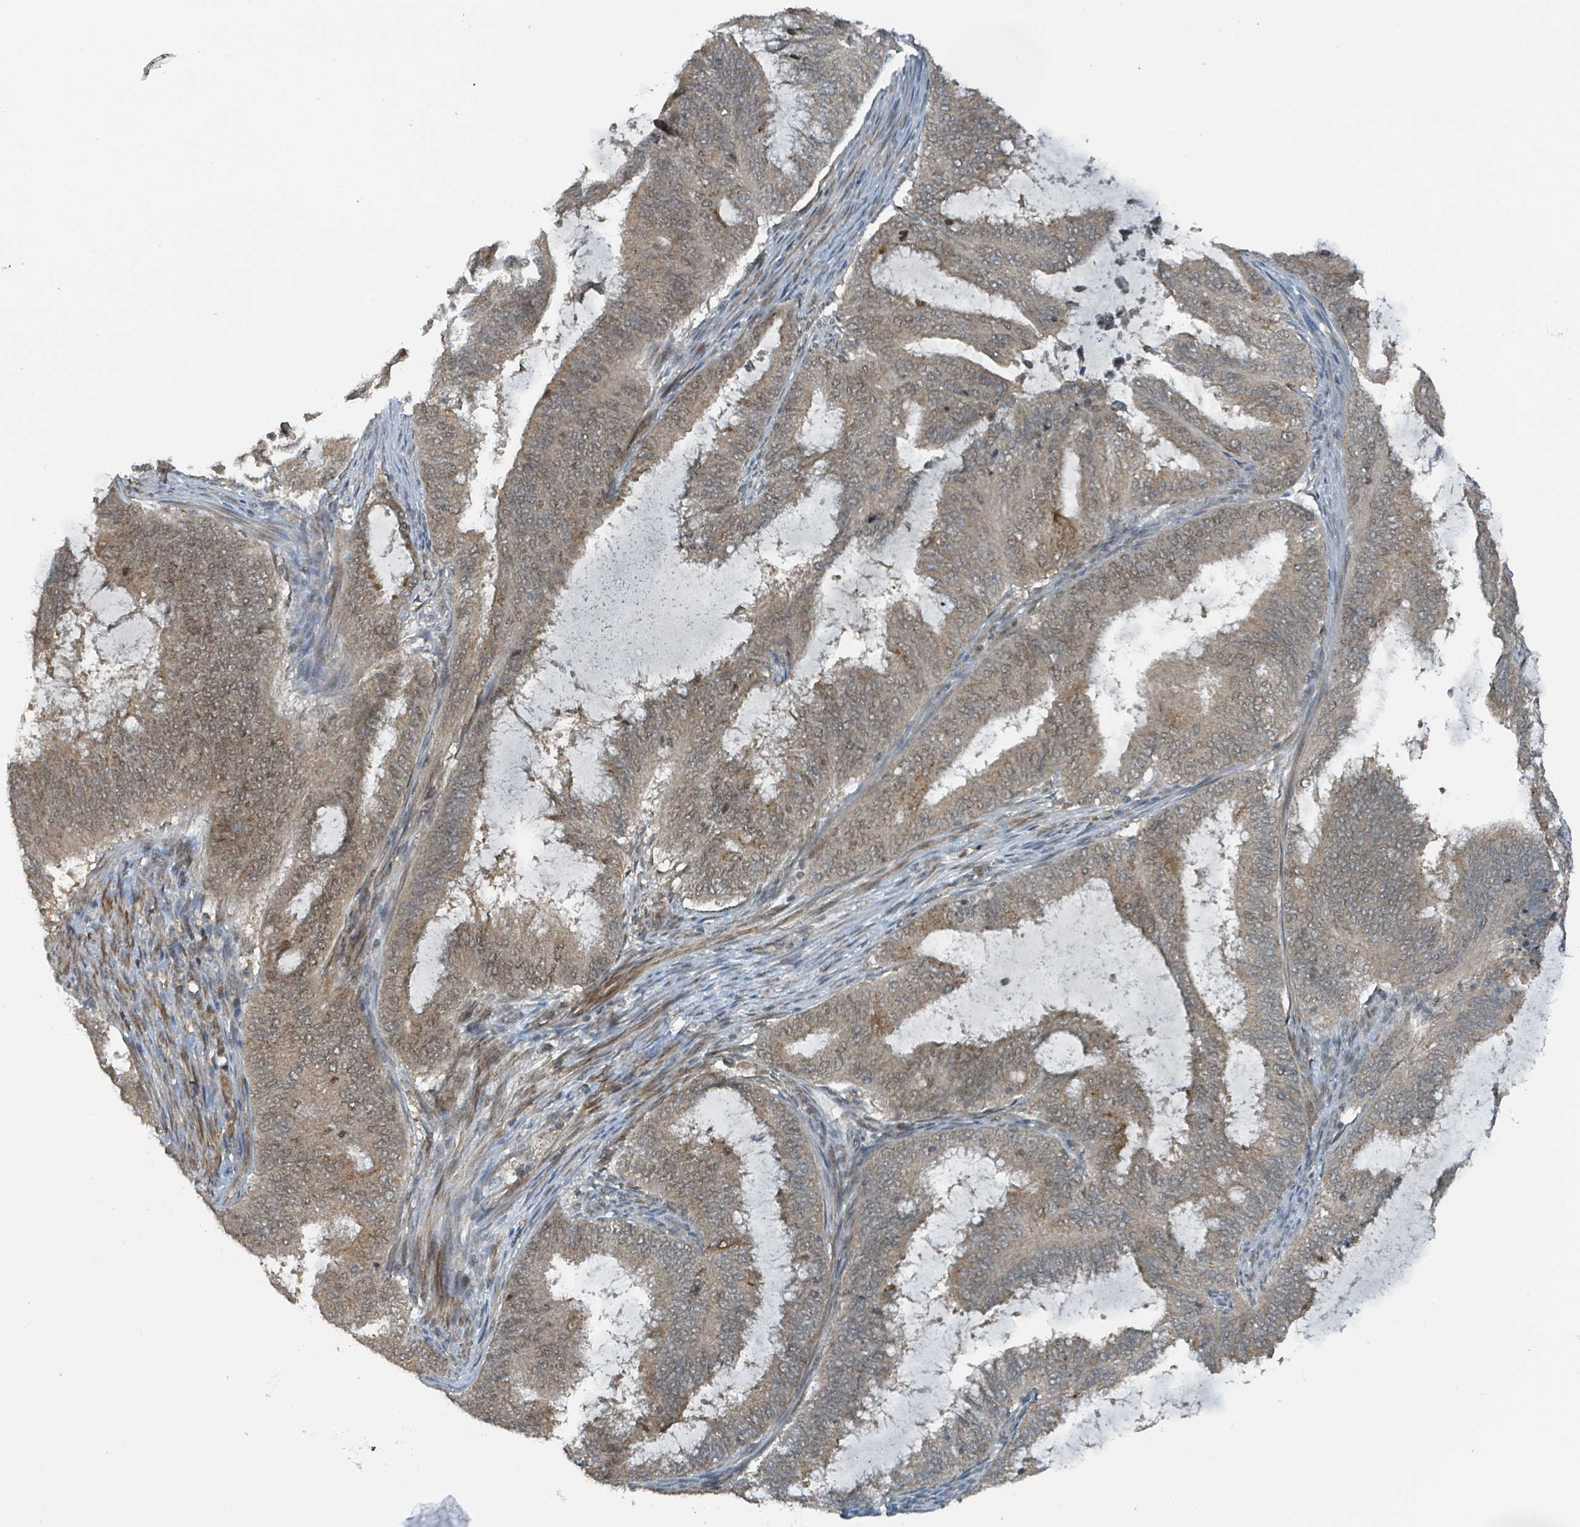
{"staining": {"intensity": "weak", "quantity": ">75%", "location": "cytoplasmic/membranous,nuclear"}, "tissue": "endometrial cancer", "cell_type": "Tumor cells", "image_type": "cancer", "snomed": [{"axis": "morphology", "description": "Adenocarcinoma, NOS"}, {"axis": "topography", "description": "Endometrium"}], "caption": "Brown immunohistochemical staining in human endometrial cancer (adenocarcinoma) displays weak cytoplasmic/membranous and nuclear staining in approximately >75% of tumor cells. The protein of interest is shown in brown color, while the nuclei are stained blue.", "gene": "PHIP", "patient": {"sex": "female", "age": 51}}